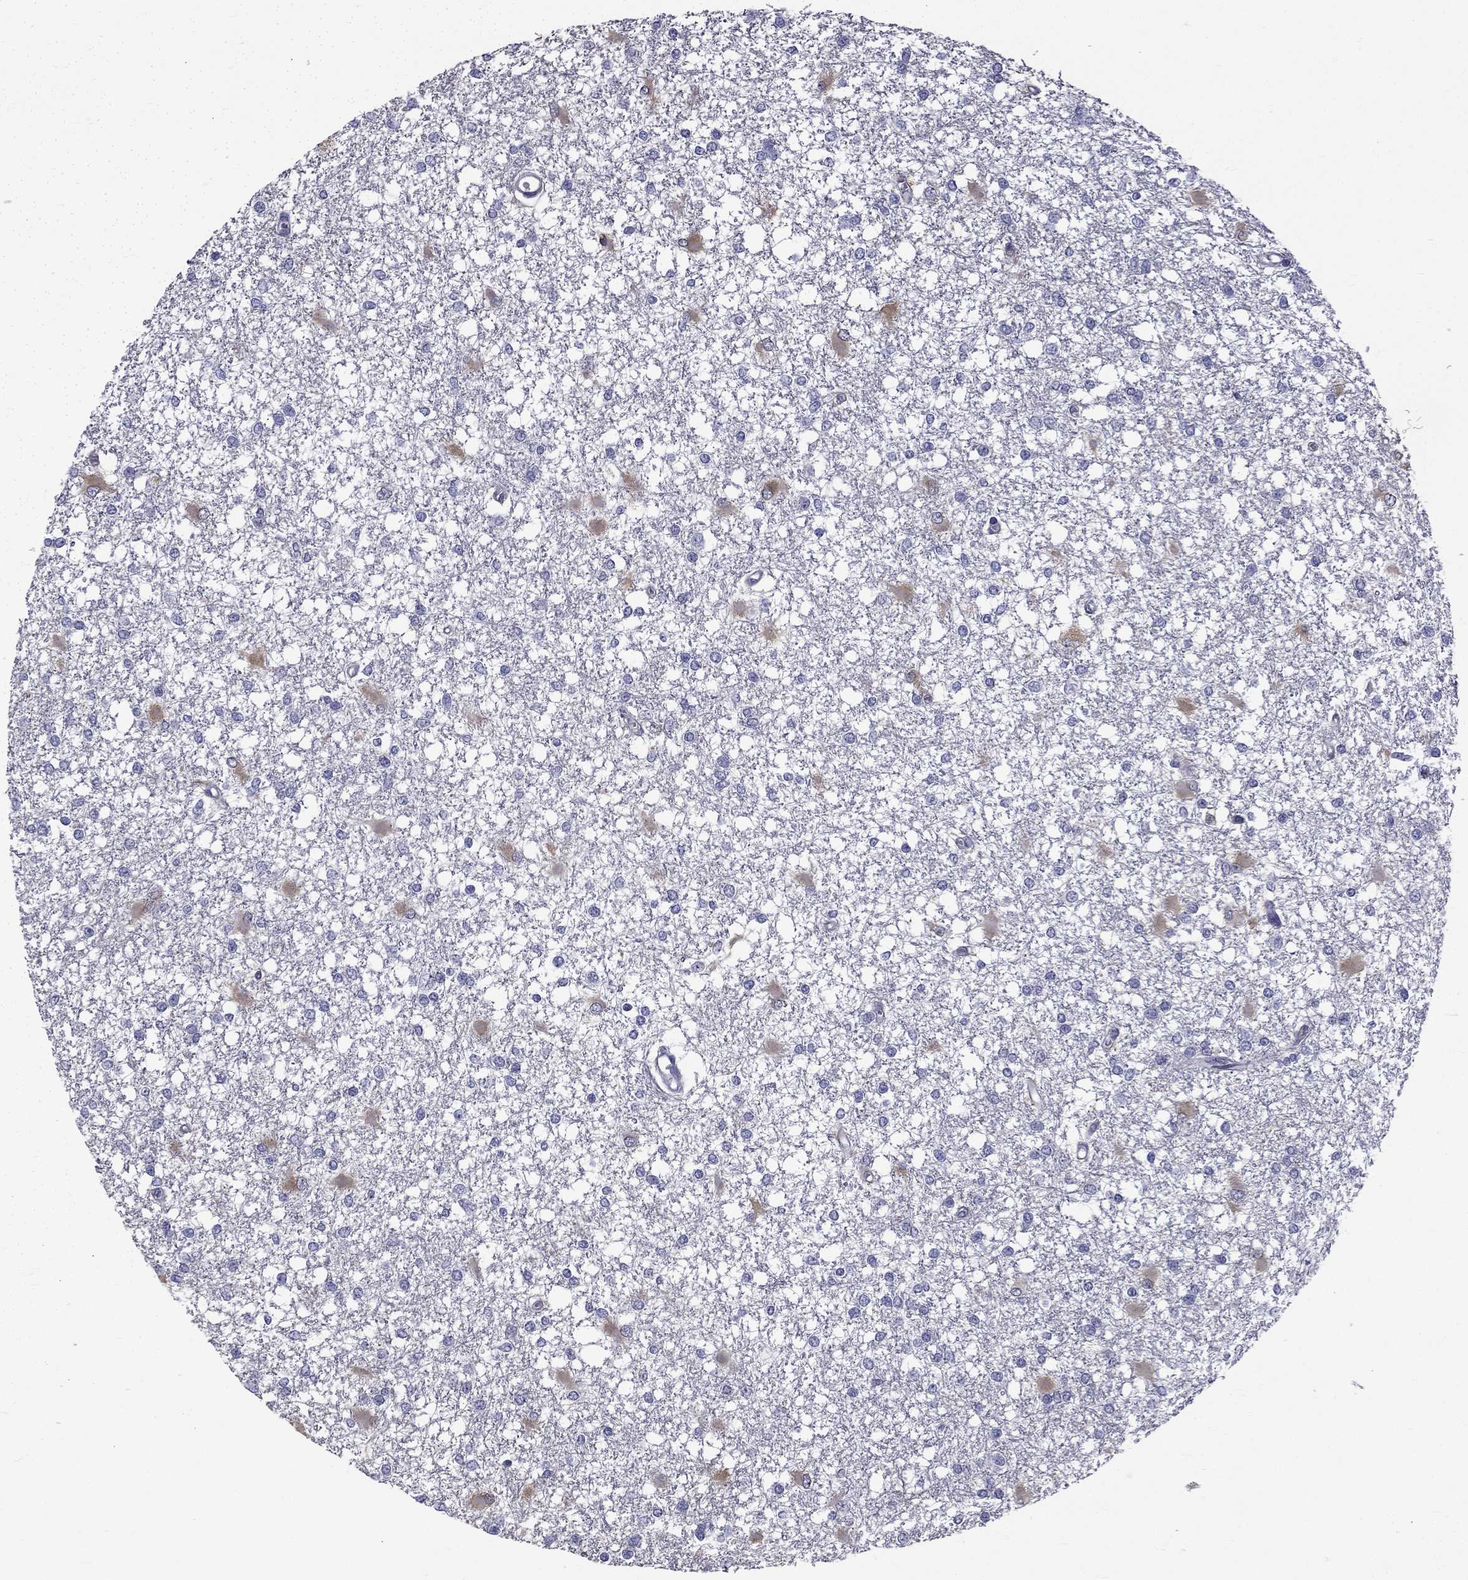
{"staining": {"intensity": "negative", "quantity": "none", "location": "none"}, "tissue": "glioma", "cell_type": "Tumor cells", "image_type": "cancer", "snomed": [{"axis": "morphology", "description": "Glioma, malignant, High grade"}, {"axis": "topography", "description": "Cerebral cortex"}], "caption": "The immunohistochemistry image has no significant staining in tumor cells of malignant high-grade glioma tissue. Brightfield microscopy of IHC stained with DAB (3,3'-diaminobenzidine) (brown) and hematoxylin (blue), captured at high magnification.", "gene": "CCDC40", "patient": {"sex": "male", "age": 79}}